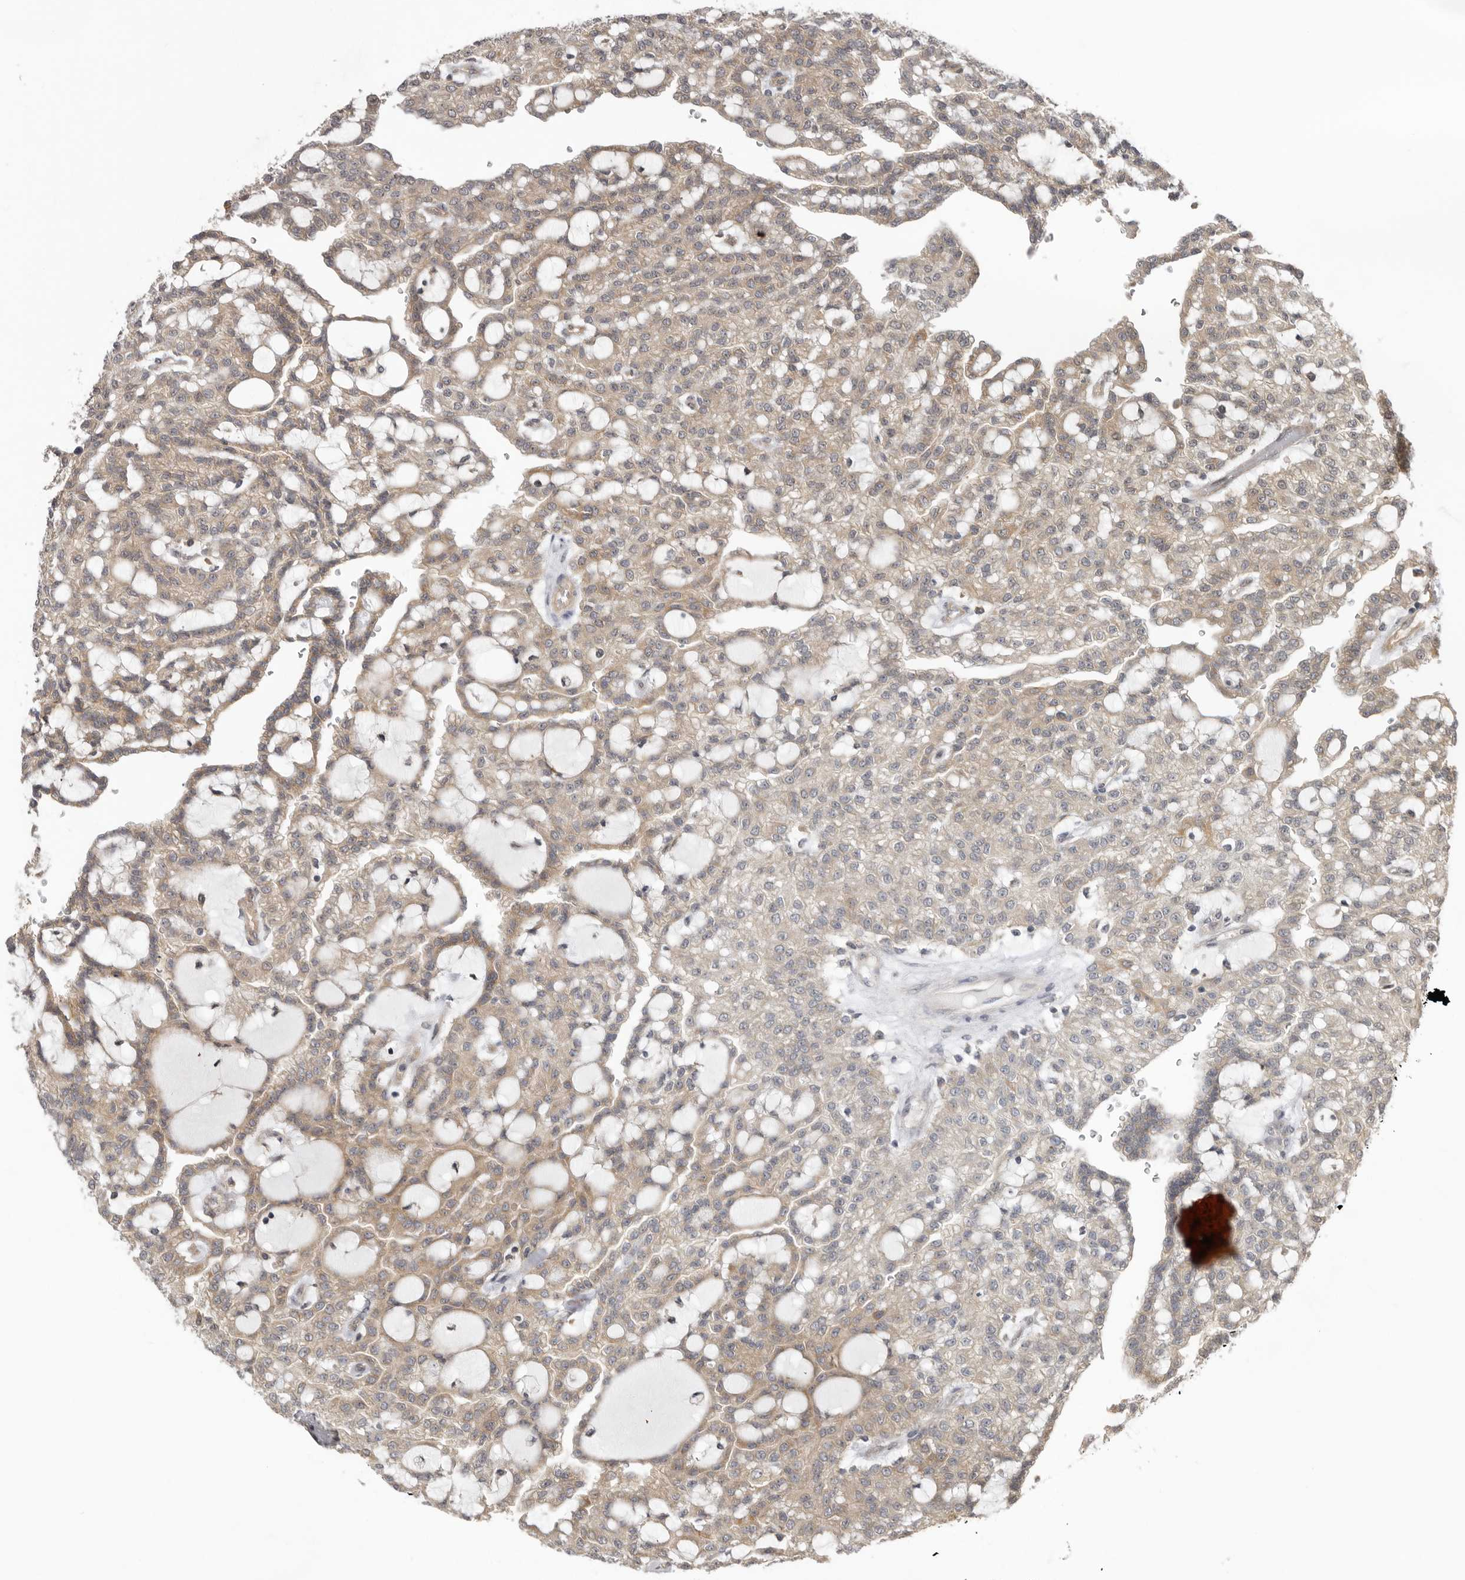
{"staining": {"intensity": "moderate", "quantity": ">75%", "location": "cytoplasmic/membranous"}, "tissue": "renal cancer", "cell_type": "Tumor cells", "image_type": "cancer", "snomed": [{"axis": "morphology", "description": "Adenocarcinoma, NOS"}, {"axis": "topography", "description": "Kidney"}], "caption": "DAB immunohistochemical staining of human renal cancer (adenocarcinoma) exhibits moderate cytoplasmic/membranous protein expression in approximately >75% of tumor cells.", "gene": "BAD", "patient": {"sex": "male", "age": 63}}